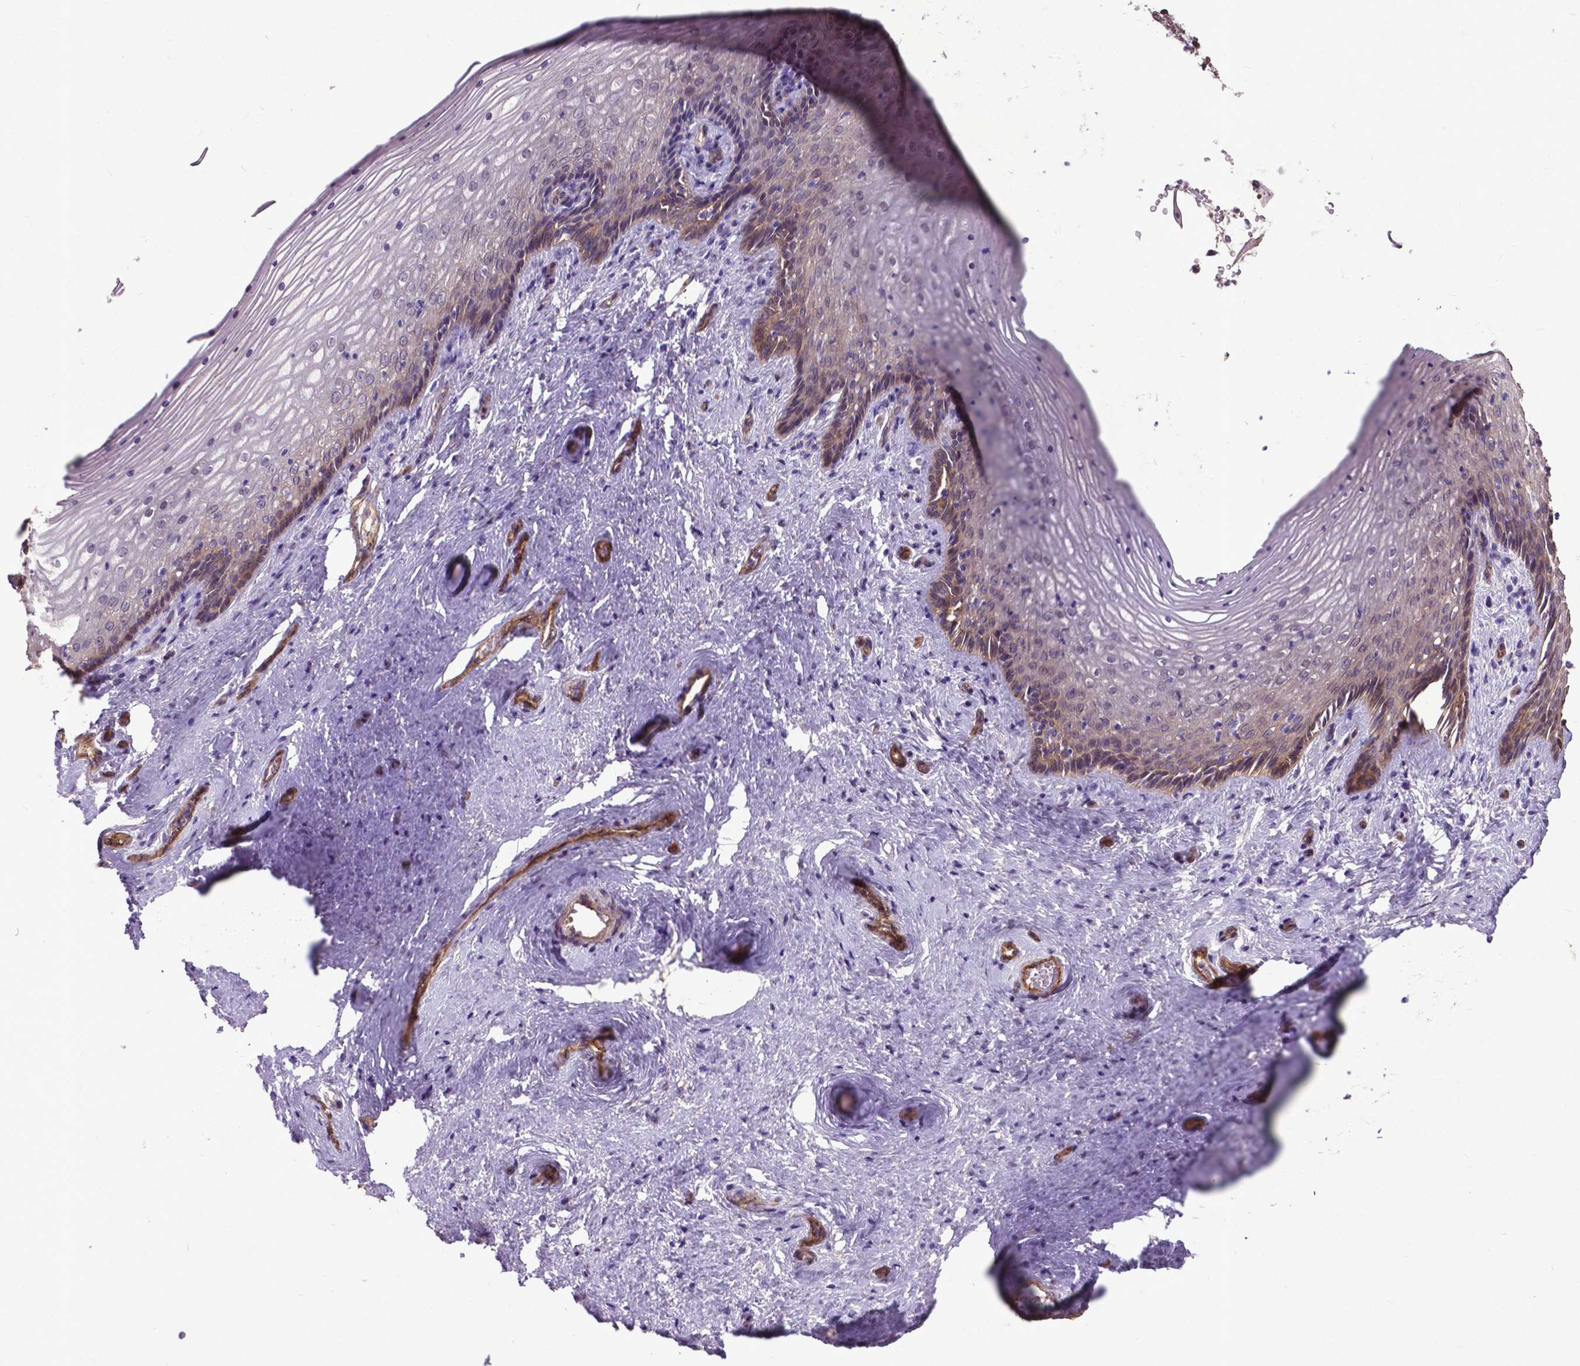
{"staining": {"intensity": "weak", "quantity": "25%-75%", "location": "cytoplasmic/membranous,nuclear"}, "tissue": "vagina", "cell_type": "Squamous epithelial cells", "image_type": "normal", "snomed": [{"axis": "morphology", "description": "Normal tissue, NOS"}, {"axis": "topography", "description": "Vagina"}], "caption": "Vagina stained with DAB IHC reveals low levels of weak cytoplasmic/membranous,nuclear positivity in approximately 25%-75% of squamous epithelial cells. (DAB (3,3'-diaminobenzidine) IHC, brown staining for protein, blue staining for nuclei).", "gene": "PDLIM1", "patient": {"sex": "female", "age": 45}}